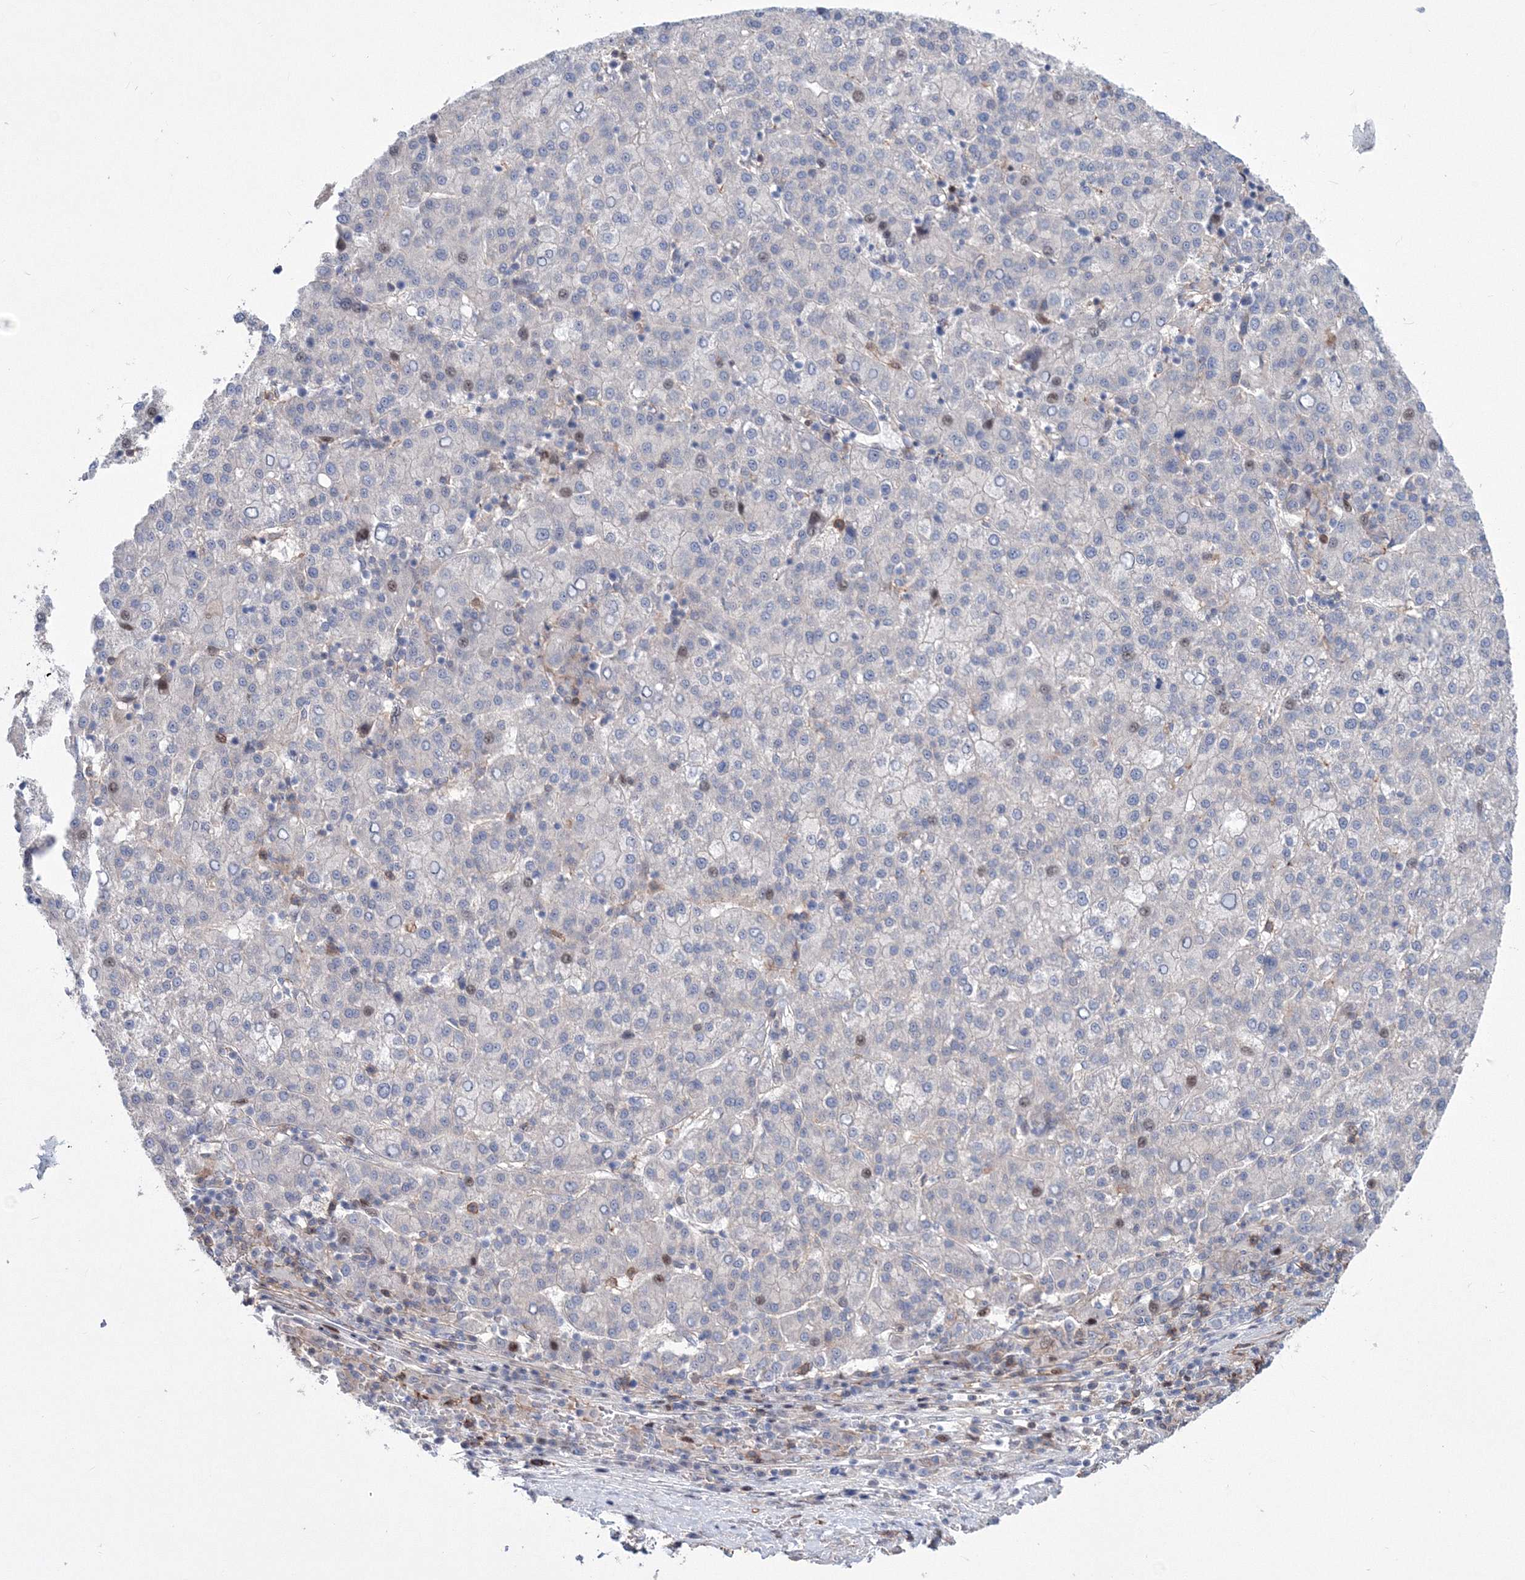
{"staining": {"intensity": "negative", "quantity": "none", "location": "none"}, "tissue": "liver cancer", "cell_type": "Tumor cells", "image_type": "cancer", "snomed": [{"axis": "morphology", "description": "Carcinoma, Hepatocellular, NOS"}, {"axis": "topography", "description": "Liver"}], "caption": "Micrograph shows no protein expression in tumor cells of liver cancer tissue.", "gene": "RNPEPL1", "patient": {"sex": "female", "age": 58}}